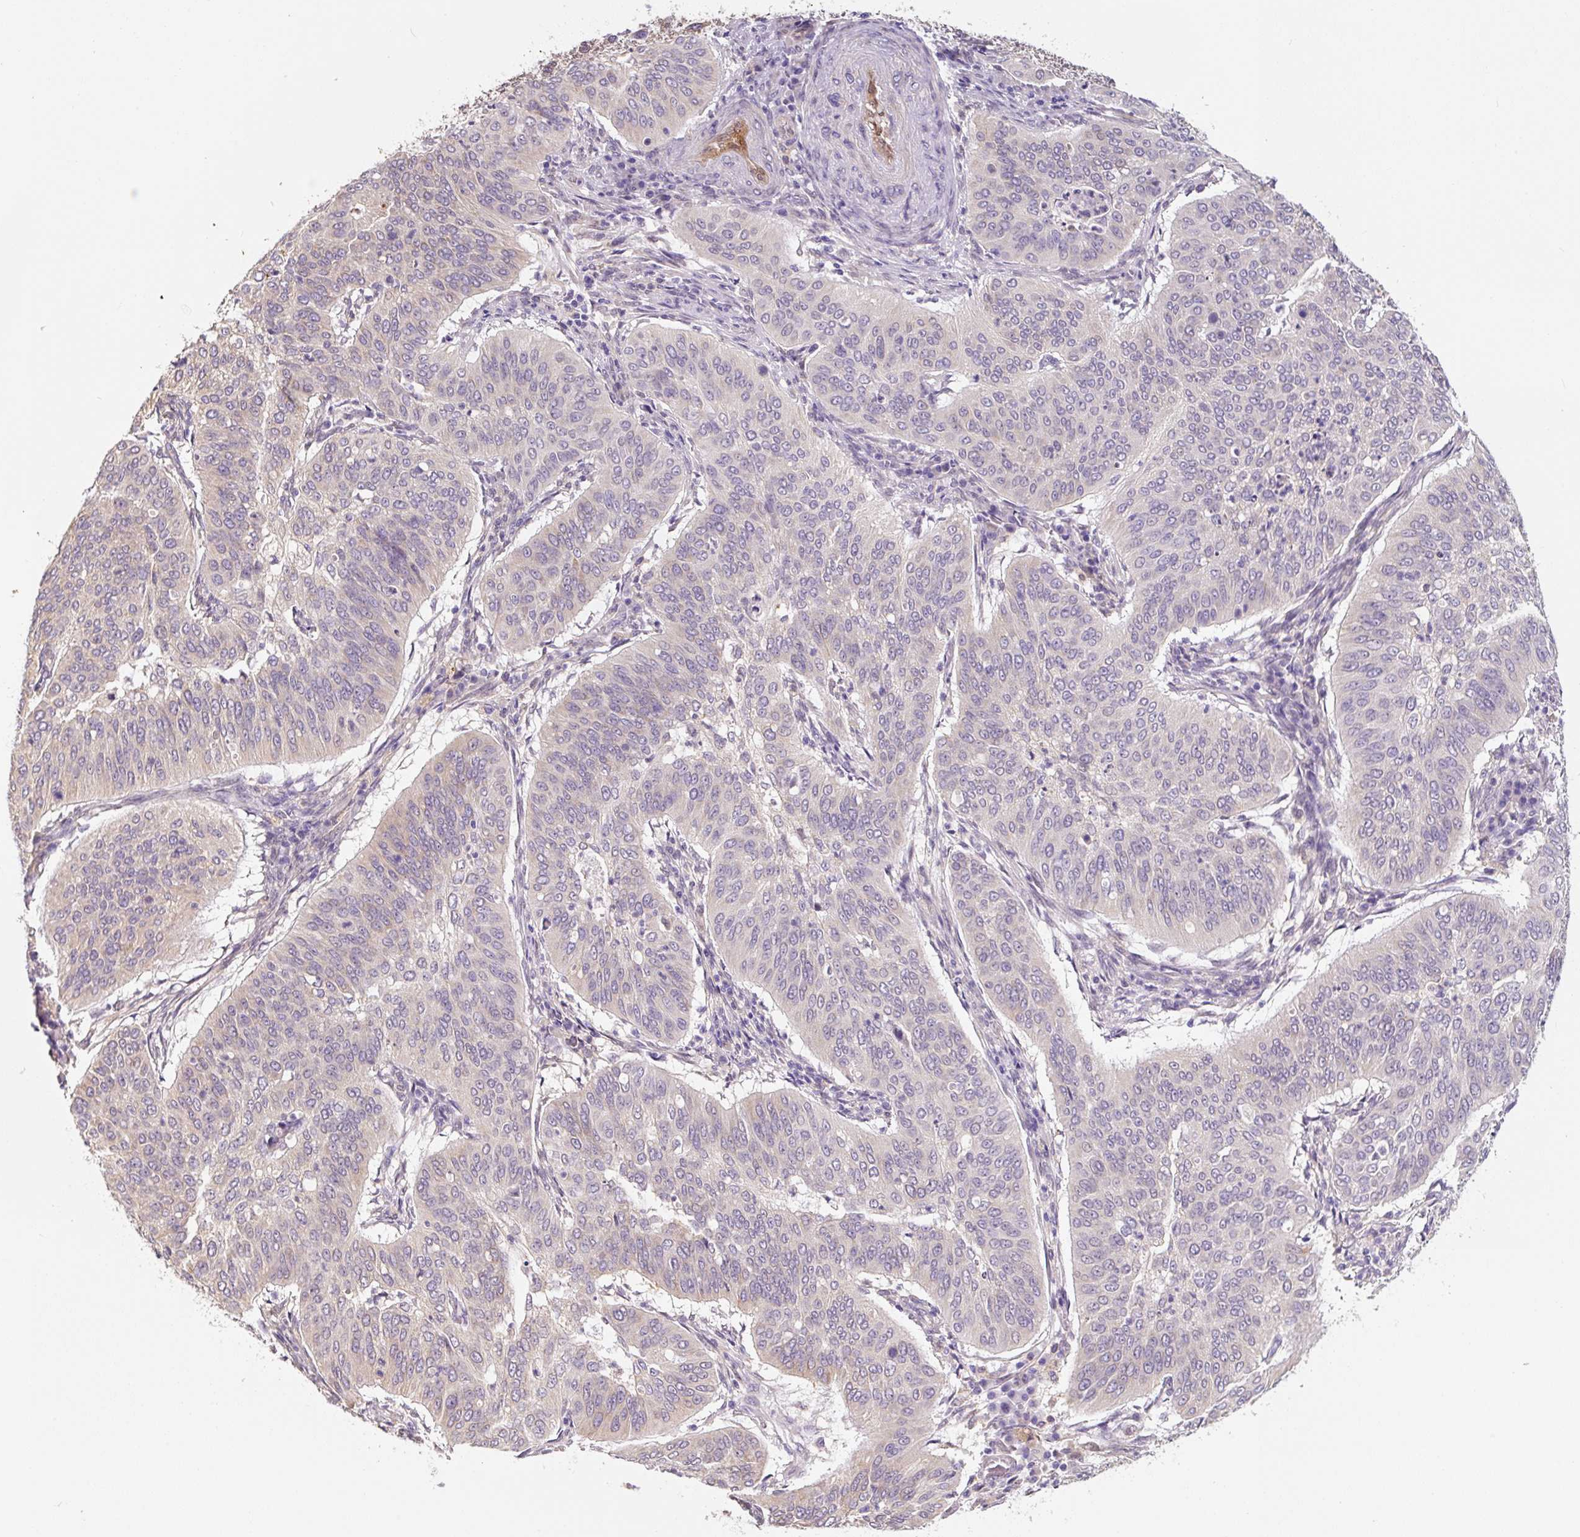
{"staining": {"intensity": "negative", "quantity": "none", "location": "none"}, "tissue": "cervical cancer", "cell_type": "Tumor cells", "image_type": "cancer", "snomed": [{"axis": "morphology", "description": "Normal tissue, NOS"}, {"axis": "morphology", "description": "Squamous cell carcinoma, NOS"}, {"axis": "topography", "description": "Cervix"}], "caption": "DAB immunohistochemical staining of cervical cancer demonstrates no significant positivity in tumor cells.", "gene": "ASRGL1", "patient": {"sex": "female", "age": 39}}